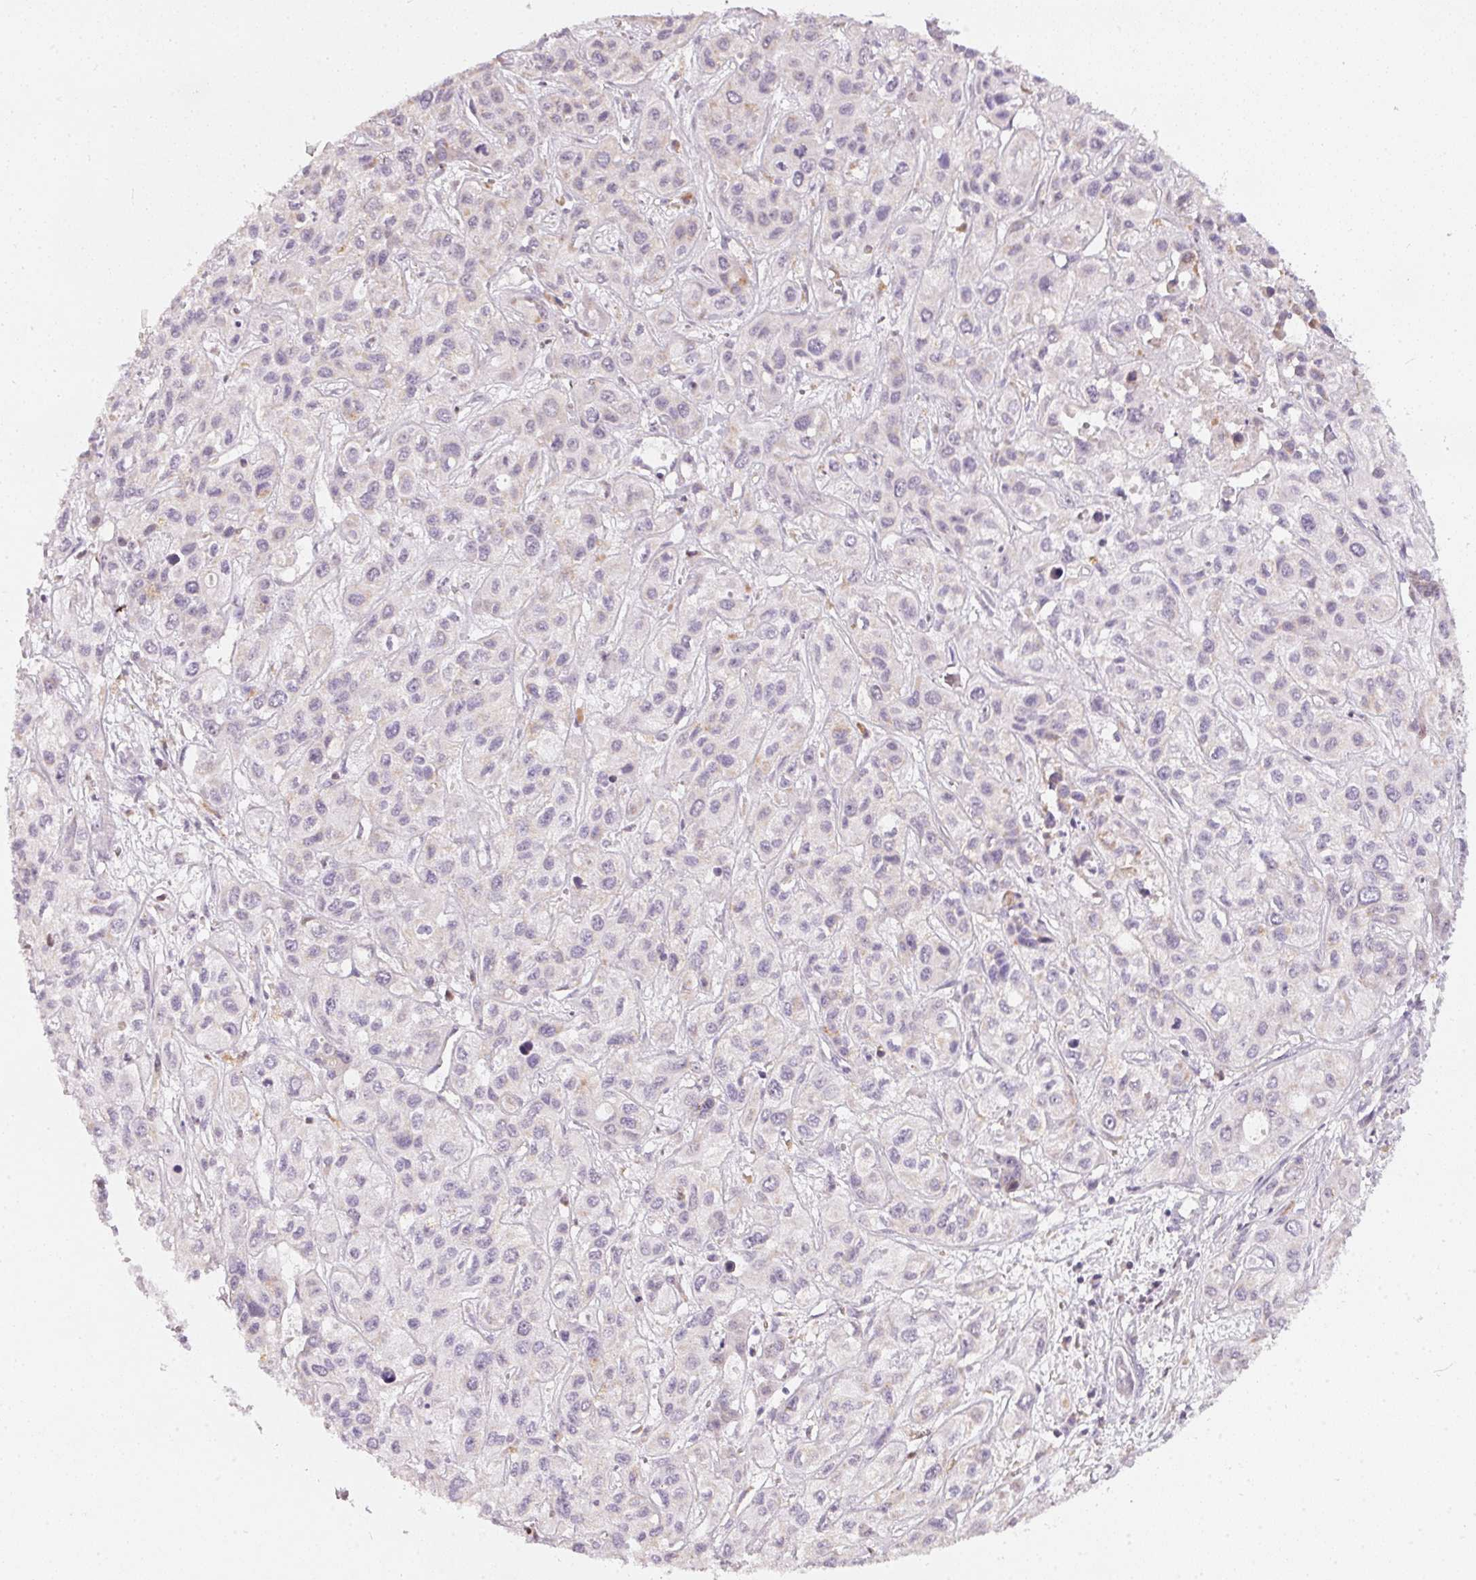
{"staining": {"intensity": "negative", "quantity": "none", "location": "none"}, "tissue": "liver cancer", "cell_type": "Tumor cells", "image_type": "cancer", "snomed": [{"axis": "morphology", "description": "Cholangiocarcinoma"}, {"axis": "topography", "description": "Liver"}], "caption": "High power microscopy image of an immunohistochemistry (IHC) micrograph of liver cancer, revealing no significant expression in tumor cells.", "gene": "COQ7", "patient": {"sex": "female", "age": 66}}